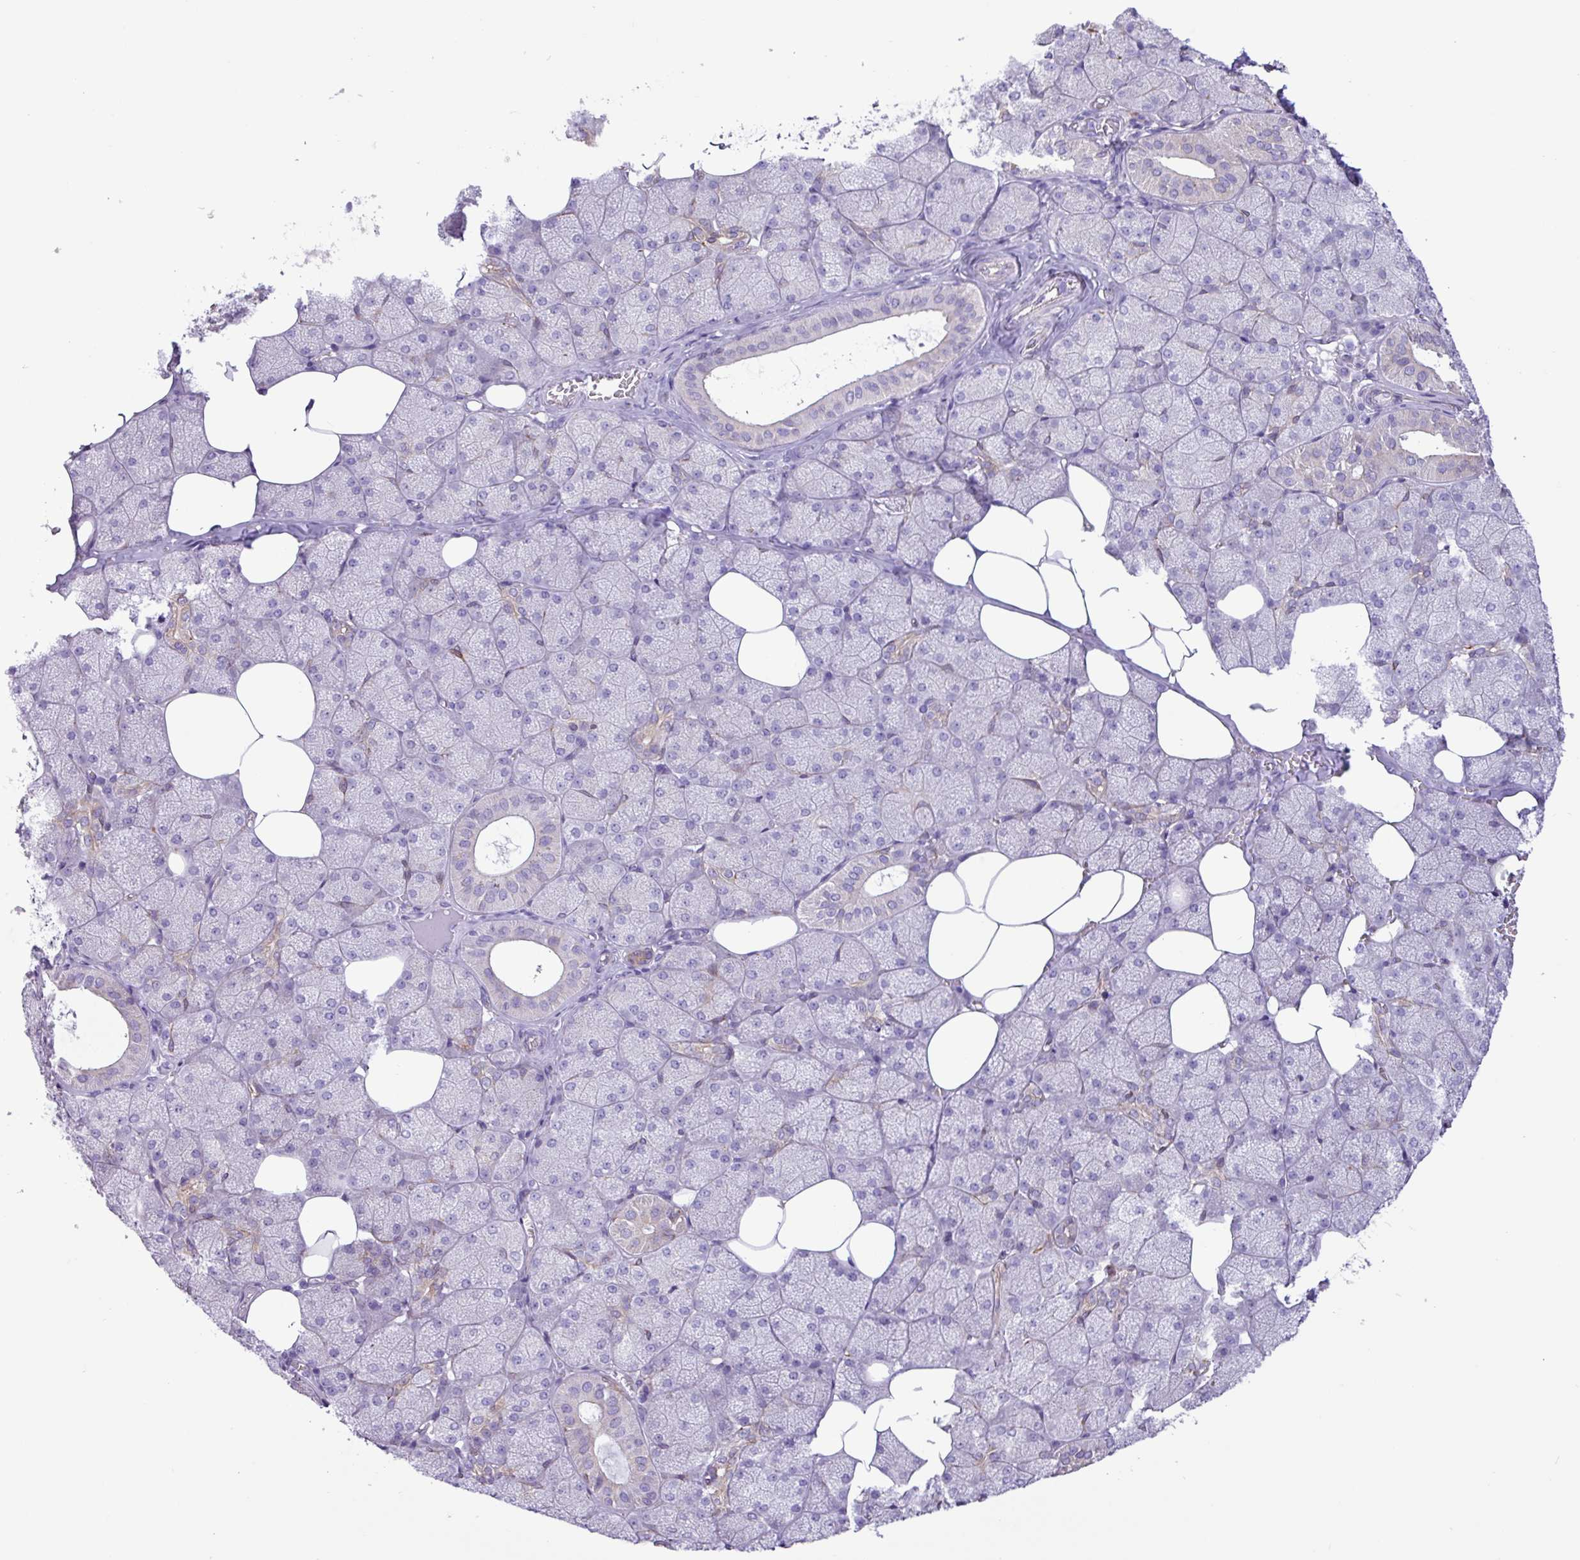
{"staining": {"intensity": "negative", "quantity": "none", "location": "none"}, "tissue": "salivary gland", "cell_type": "Glandular cells", "image_type": "normal", "snomed": [{"axis": "morphology", "description": "Normal tissue, NOS"}, {"axis": "topography", "description": "Salivary gland"}, {"axis": "topography", "description": "Peripheral nerve tissue"}], "caption": "Immunohistochemical staining of normal human salivary gland shows no significant staining in glandular cells.", "gene": "SLC38A1", "patient": {"sex": "male", "age": 38}}